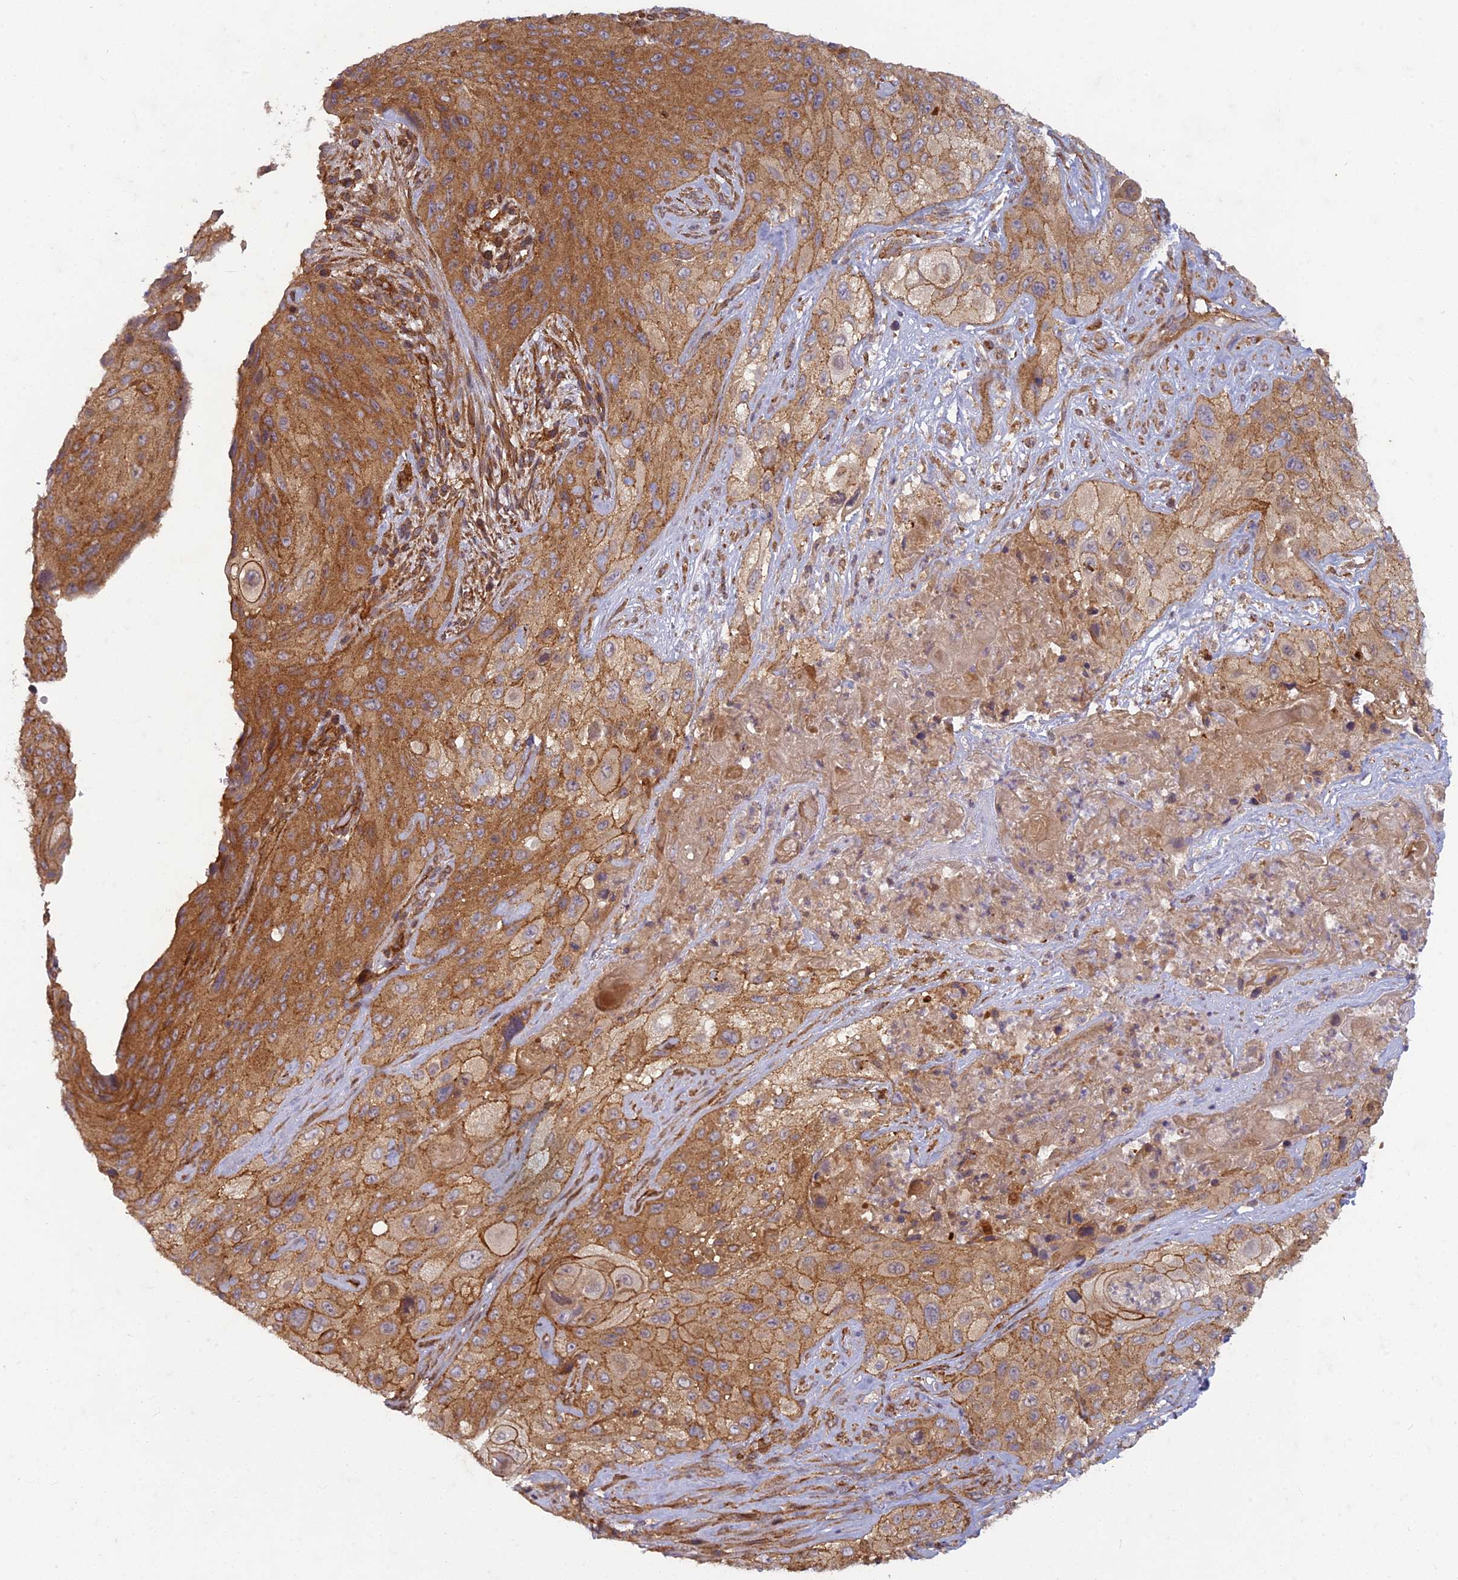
{"staining": {"intensity": "moderate", "quantity": ">75%", "location": "cytoplasmic/membranous"}, "tissue": "cervical cancer", "cell_type": "Tumor cells", "image_type": "cancer", "snomed": [{"axis": "morphology", "description": "Squamous cell carcinoma, NOS"}, {"axis": "topography", "description": "Cervix"}], "caption": "Immunohistochemistry (IHC) histopathology image of human cervical squamous cell carcinoma stained for a protein (brown), which exhibits medium levels of moderate cytoplasmic/membranous staining in approximately >75% of tumor cells.", "gene": "TCF25", "patient": {"sex": "female", "age": 42}}